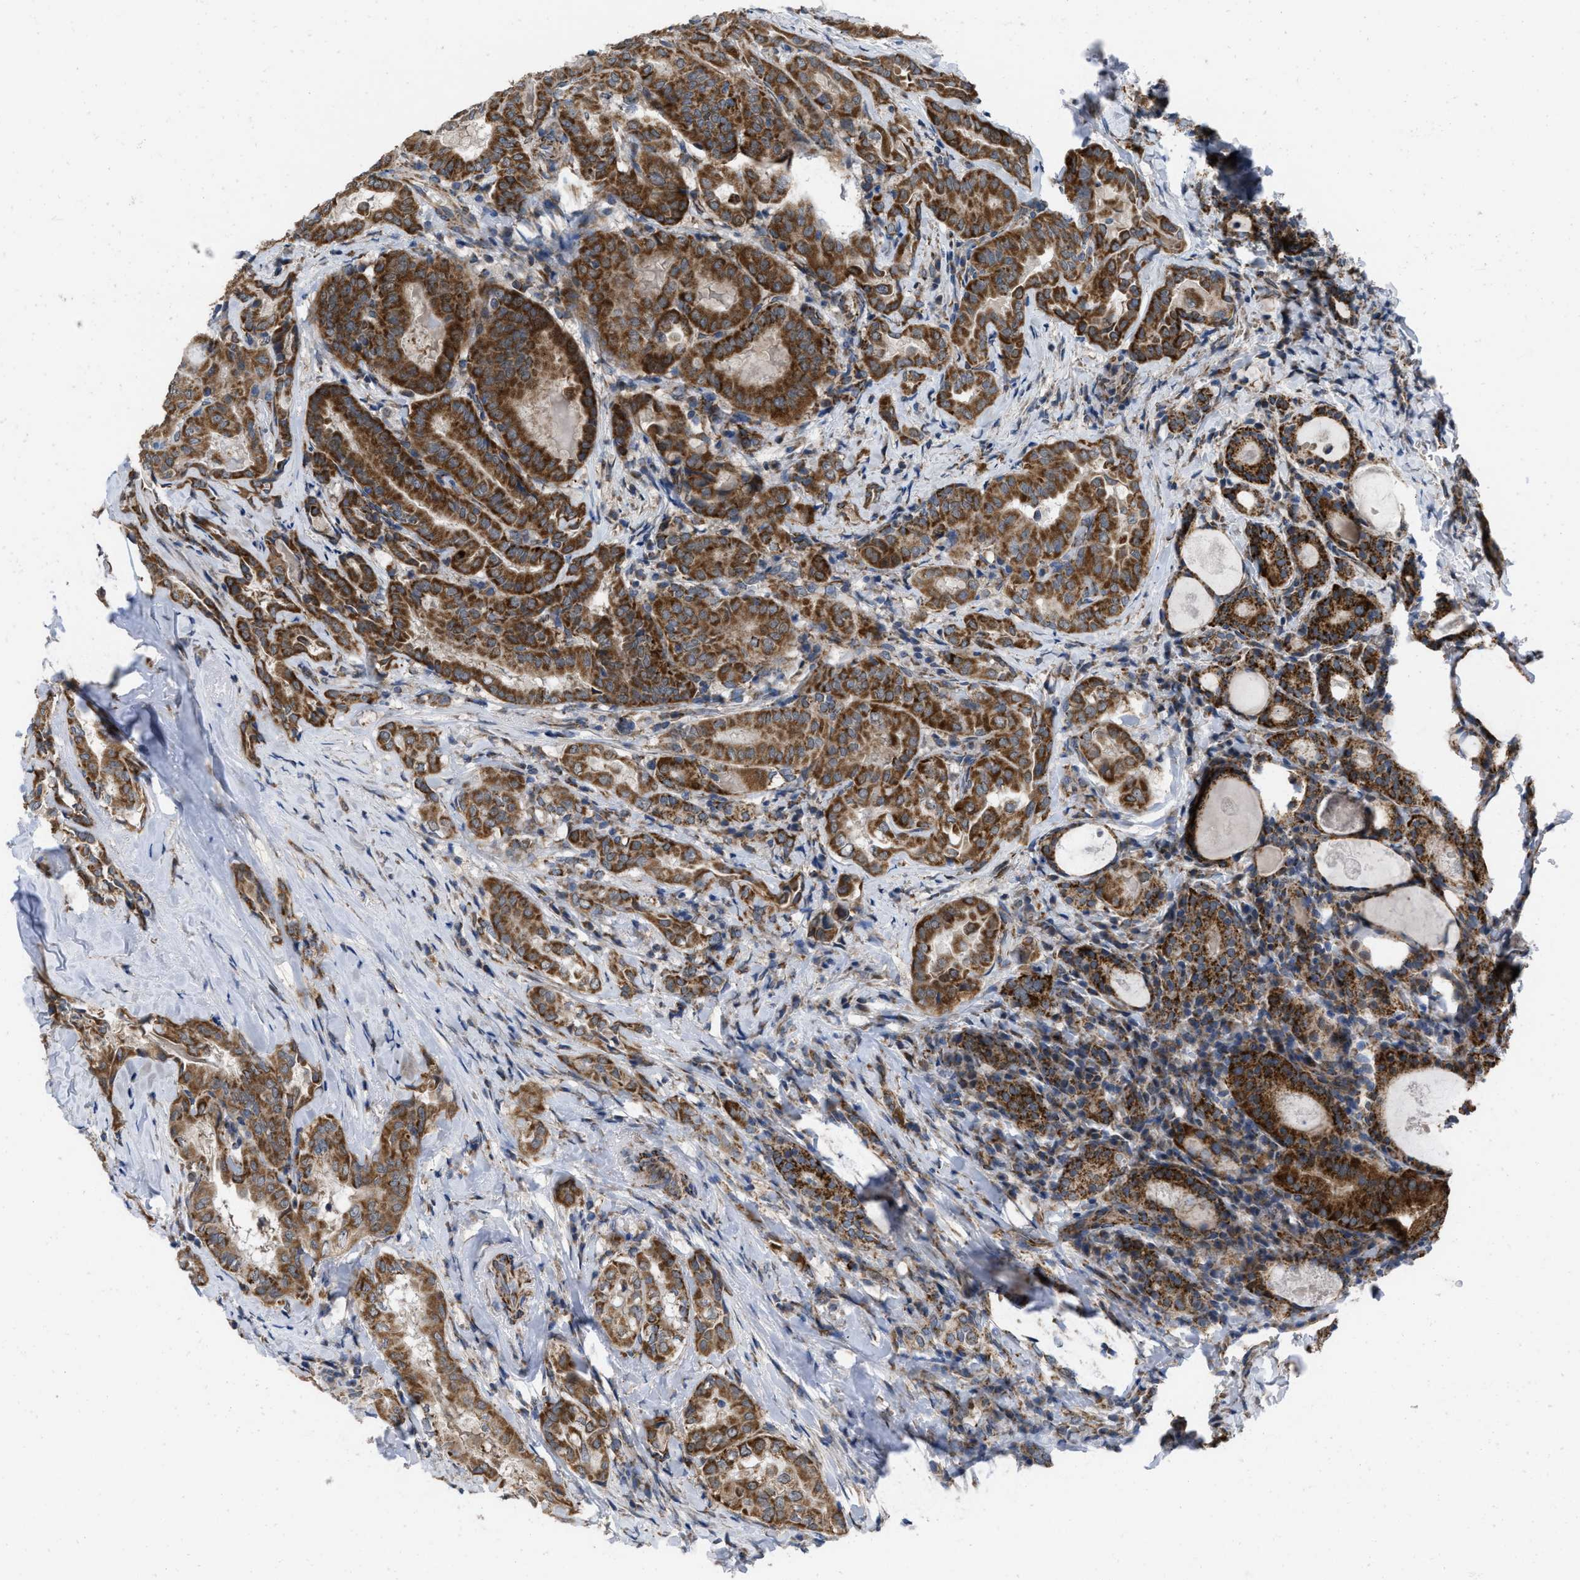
{"staining": {"intensity": "moderate", "quantity": ">75%", "location": "cytoplasmic/membranous"}, "tissue": "thyroid cancer", "cell_type": "Tumor cells", "image_type": "cancer", "snomed": [{"axis": "morphology", "description": "Papillary adenocarcinoma, NOS"}, {"axis": "topography", "description": "Thyroid gland"}], "caption": "Thyroid papillary adenocarcinoma was stained to show a protein in brown. There is medium levels of moderate cytoplasmic/membranous expression in approximately >75% of tumor cells.", "gene": "AKAP1", "patient": {"sex": "female", "age": 42}}